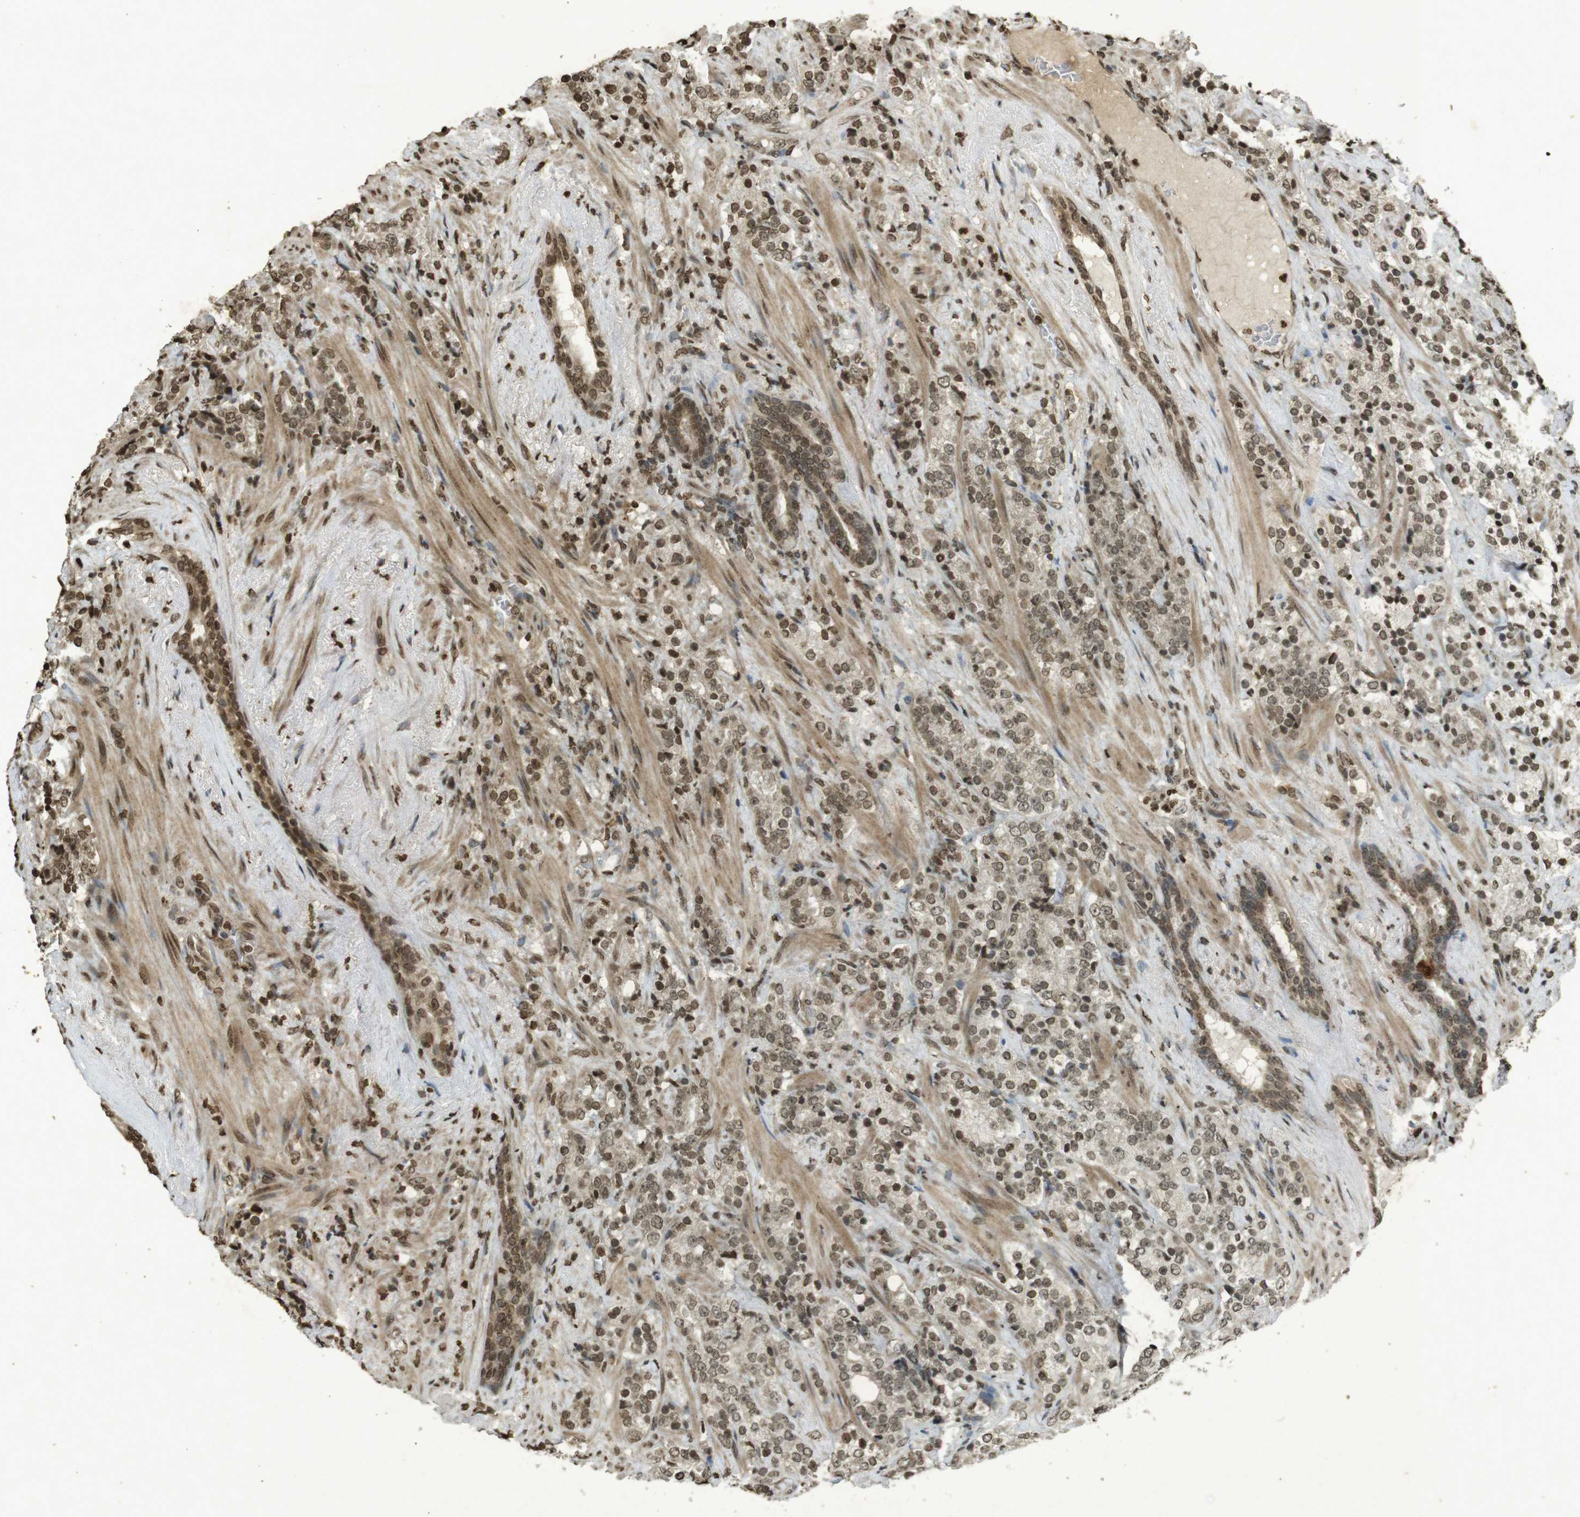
{"staining": {"intensity": "moderate", "quantity": ">75%", "location": "nuclear"}, "tissue": "prostate cancer", "cell_type": "Tumor cells", "image_type": "cancer", "snomed": [{"axis": "morphology", "description": "Adenocarcinoma, High grade"}, {"axis": "topography", "description": "Prostate"}], "caption": "Immunohistochemistry (IHC) histopathology image of human prostate high-grade adenocarcinoma stained for a protein (brown), which demonstrates medium levels of moderate nuclear positivity in approximately >75% of tumor cells.", "gene": "ORC4", "patient": {"sex": "male", "age": 71}}